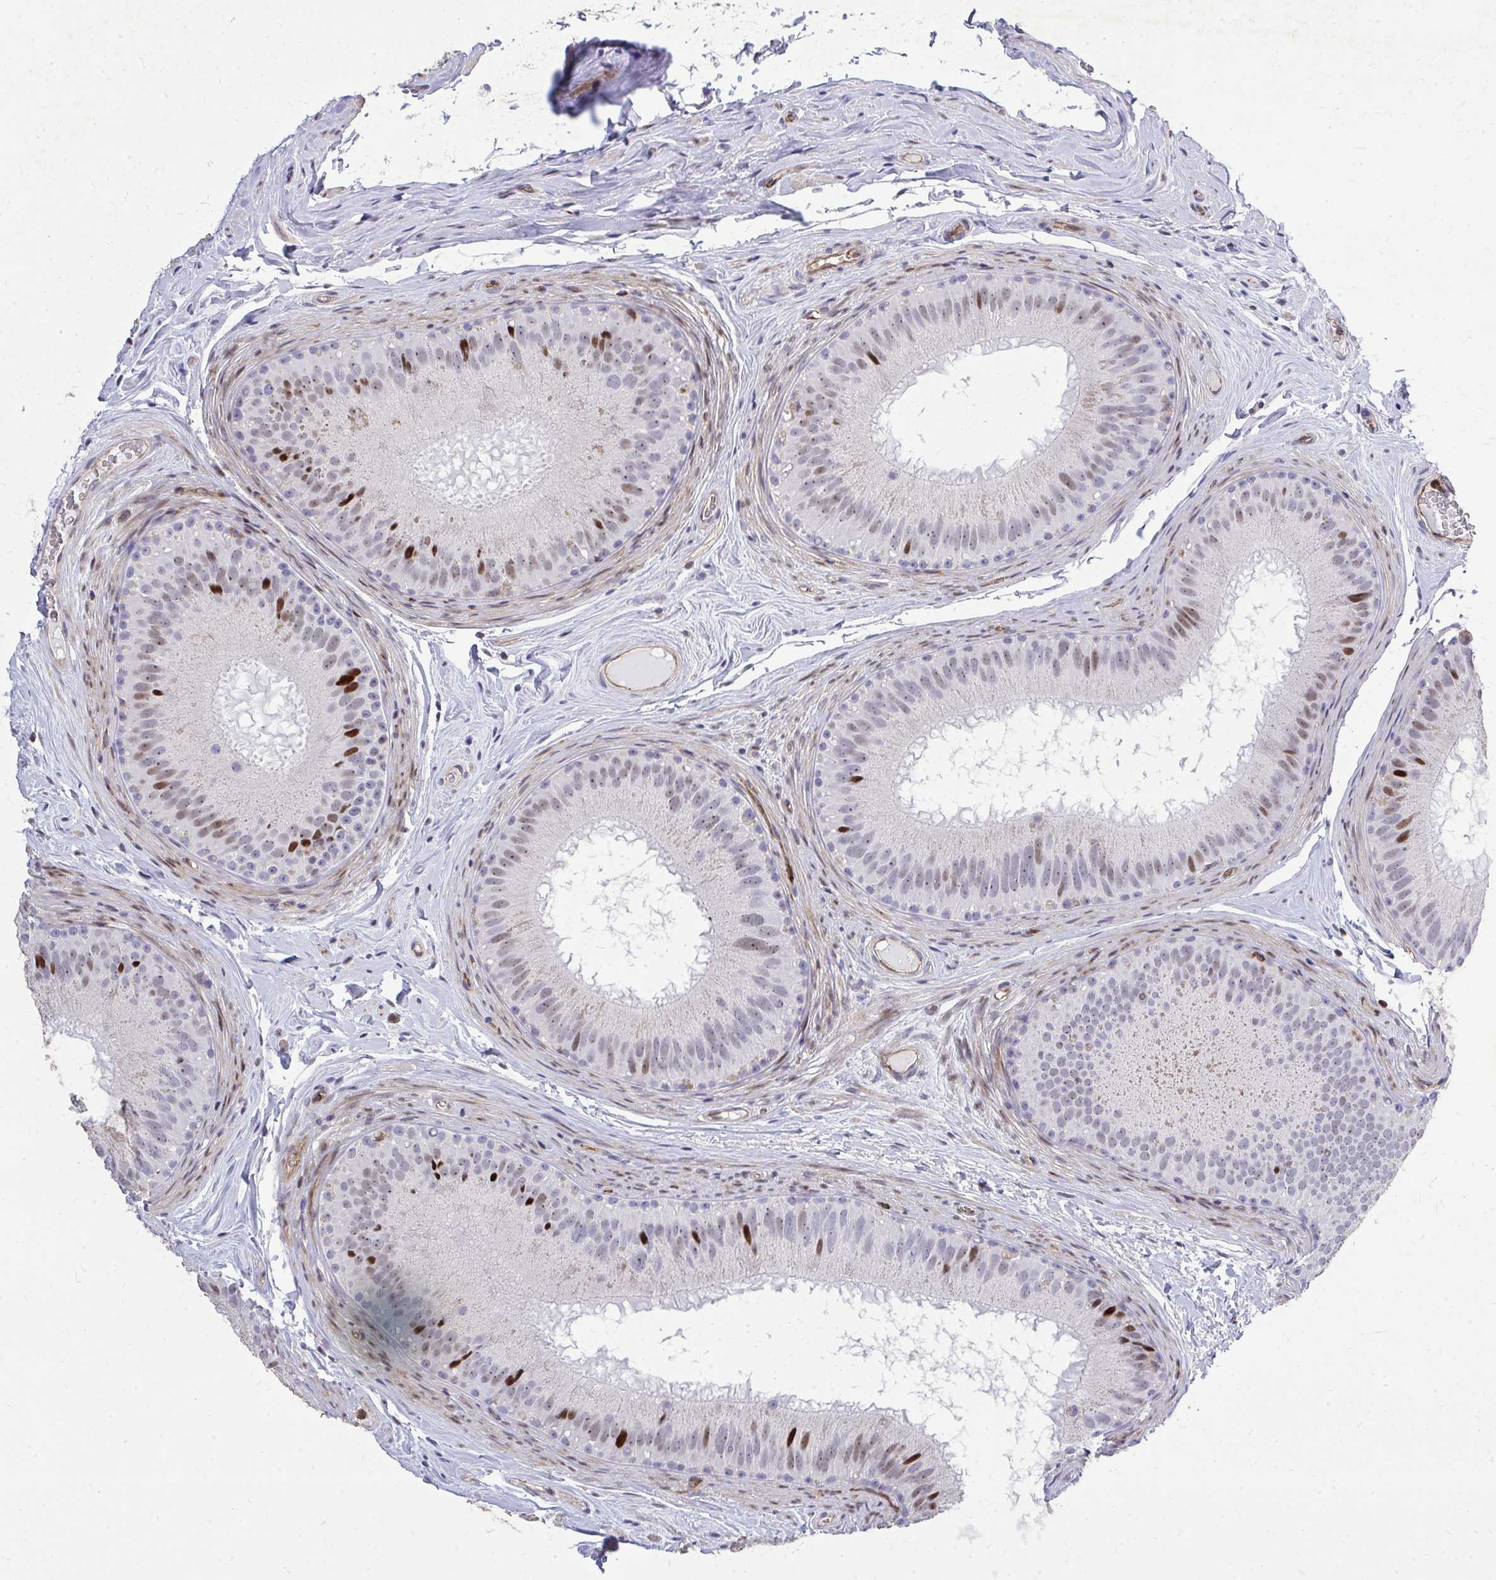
{"staining": {"intensity": "moderate", "quantity": "<25%", "location": "nuclear"}, "tissue": "epididymis", "cell_type": "Glandular cells", "image_type": "normal", "snomed": [{"axis": "morphology", "description": "Normal tissue, NOS"}, {"axis": "topography", "description": "Epididymis"}], "caption": "Immunohistochemistry image of unremarkable epididymis: human epididymis stained using immunohistochemistry exhibits low levels of moderate protein expression localized specifically in the nuclear of glandular cells, appearing as a nuclear brown color.", "gene": "FOXN3", "patient": {"sex": "male", "age": 44}}